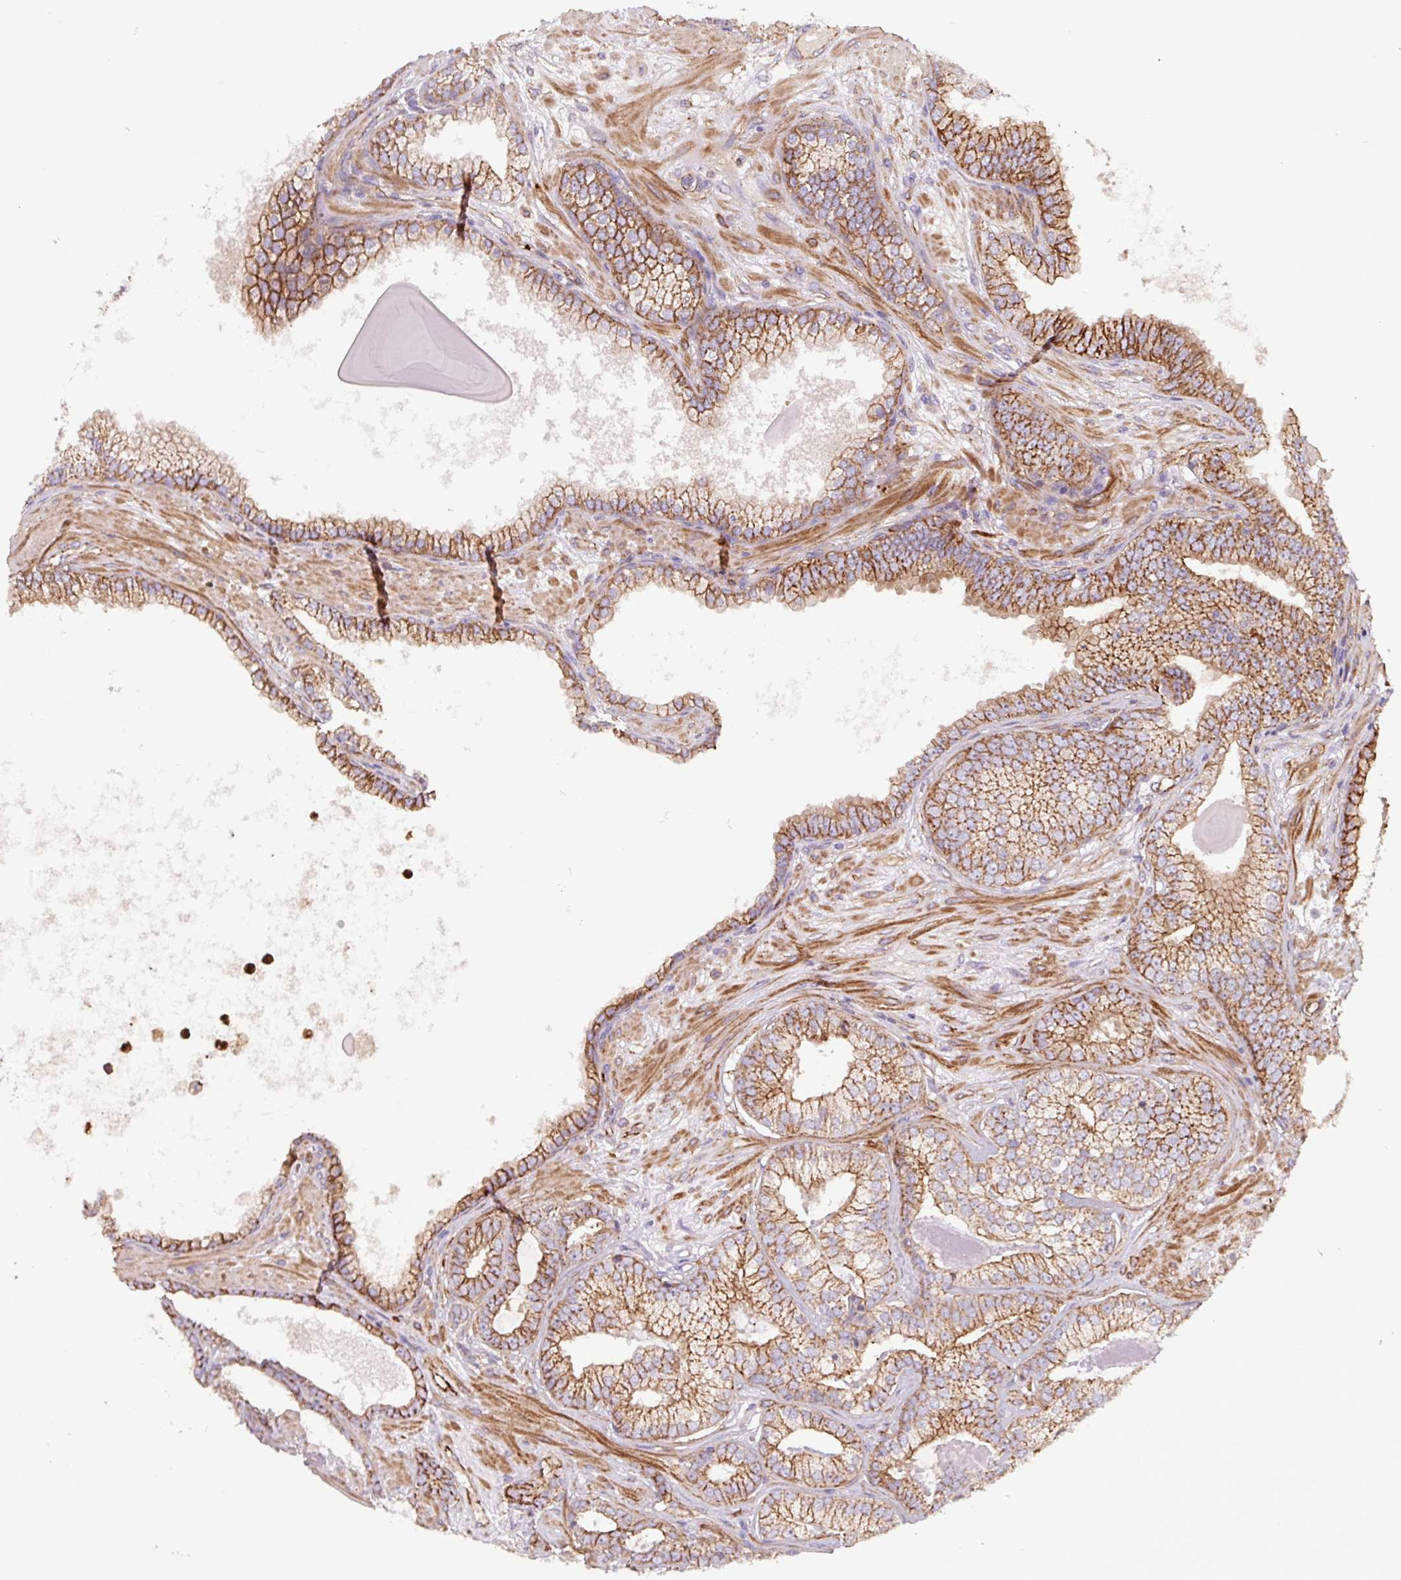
{"staining": {"intensity": "moderate", "quantity": ">75%", "location": "cytoplasmic/membranous"}, "tissue": "prostate cancer", "cell_type": "Tumor cells", "image_type": "cancer", "snomed": [{"axis": "morphology", "description": "Adenocarcinoma, Low grade"}, {"axis": "topography", "description": "Prostate"}], "caption": "Immunohistochemistry of prostate low-grade adenocarcinoma demonstrates medium levels of moderate cytoplasmic/membranous positivity in about >75% of tumor cells.", "gene": "DHFR2", "patient": {"sex": "male", "age": 61}}